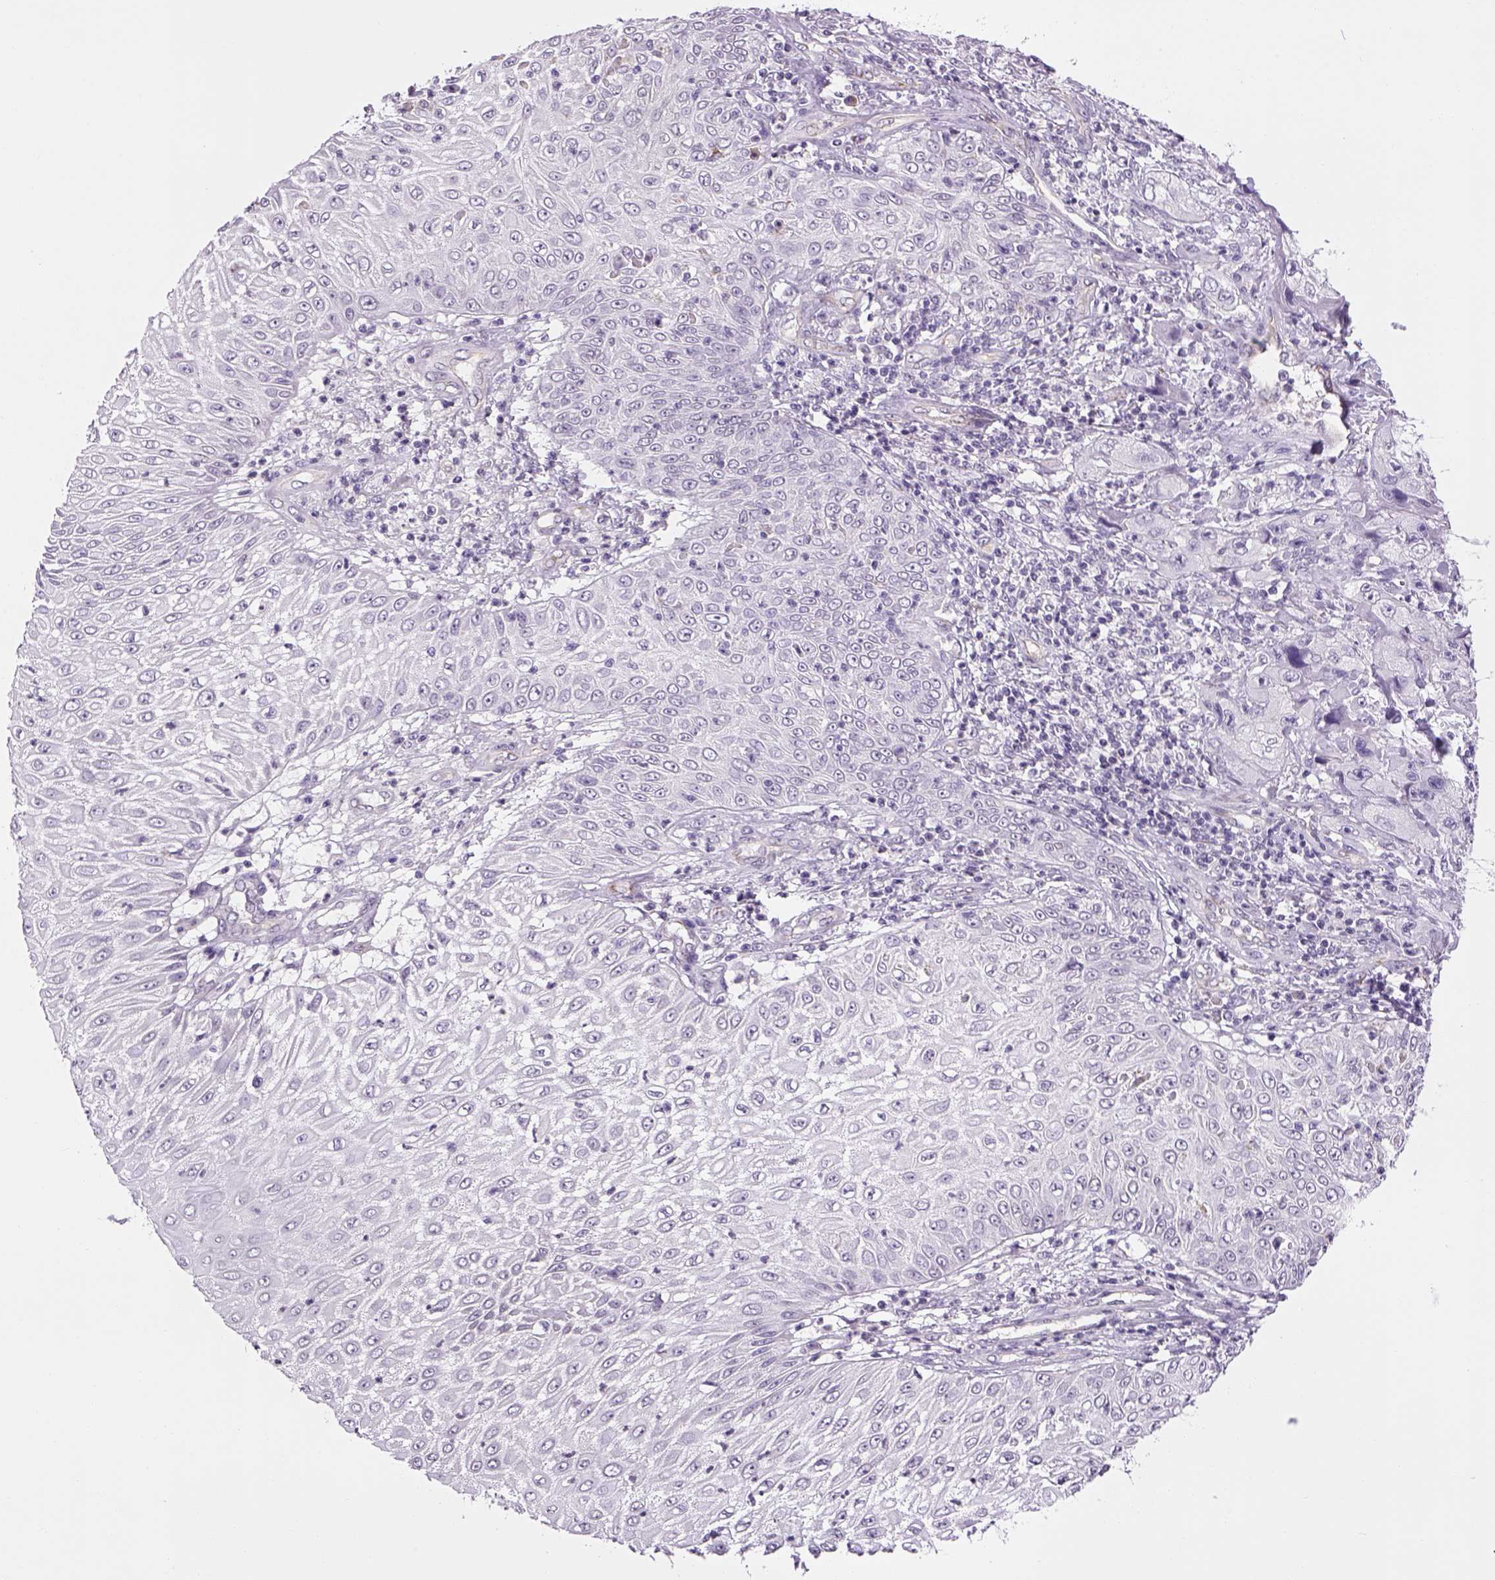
{"staining": {"intensity": "negative", "quantity": "none", "location": "none"}, "tissue": "skin cancer", "cell_type": "Tumor cells", "image_type": "cancer", "snomed": [{"axis": "morphology", "description": "Squamous cell carcinoma, NOS"}, {"axis": "topography", "description": "Skin"}, {"axis": "topography", "description": "Subcutis"}], "caption": "A high-resolution micrograph shows IHC staining of skin squamous cell carcinoma, which demonstrates no significant staining in tumor cells.", "gene": "PRRT1", "patient": {"sex": "male", "age": 73}}